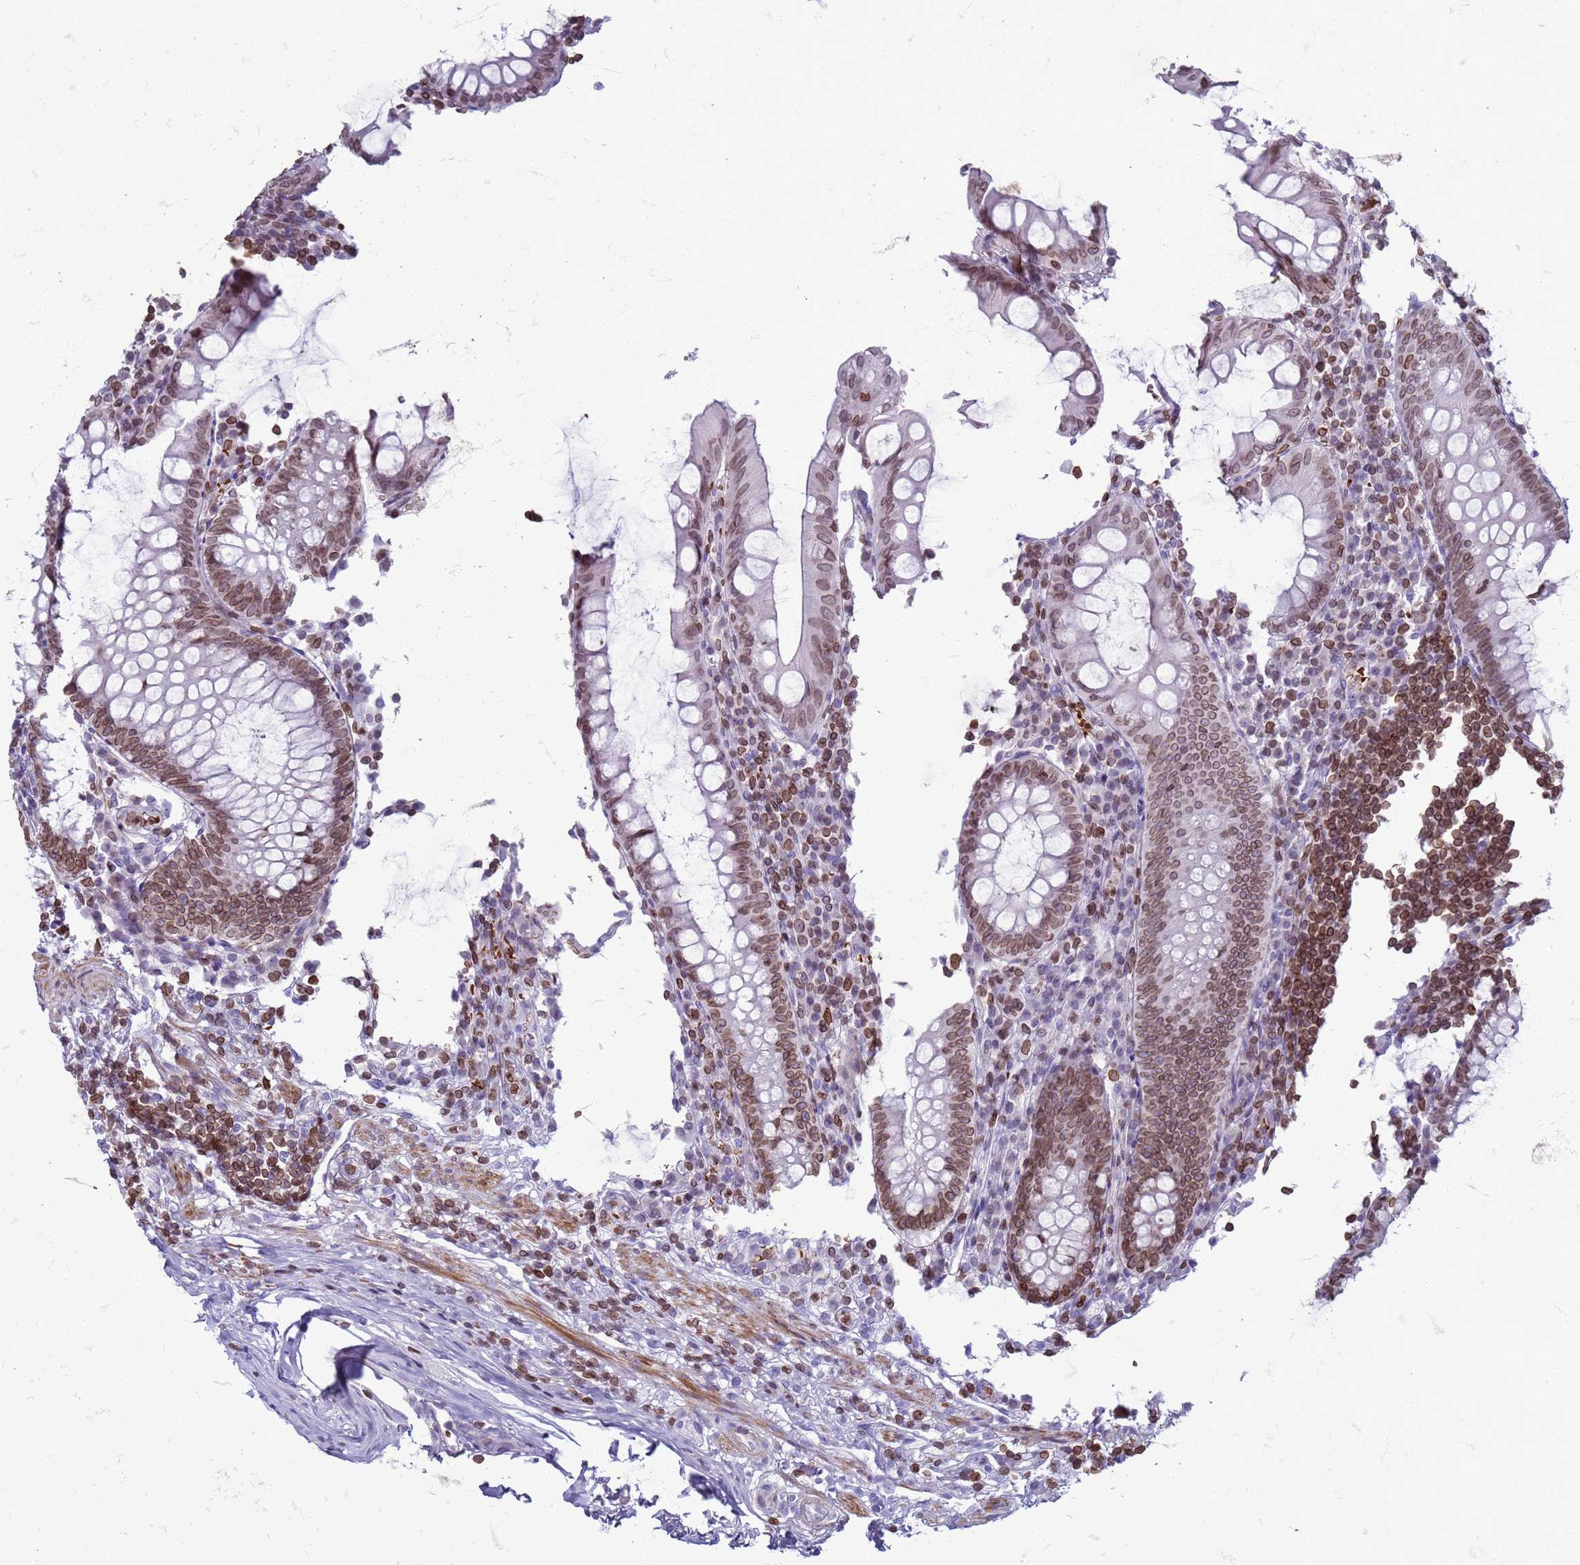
{"staining": {"intensity": "moderate", "quantity": ">75%", "location": "cytoplasmic/membranous,nuclear"}, "tissue": "appendix", "cell_type": "Glandular cells", "image_type": "normal", "snomed": [{"axis": "morphology", "description": "Normal tissue, NOS"}, {"axis": "topography", "description": "Appendix"}], "caption": "Benign appendix displays moderate cytoplasmic/membranous,nuclear expression in about >75% of glandular cells Nuclei are stained in blue..", "gene": "METTL25B", "patient": {"sex": "male", "age": 83}}